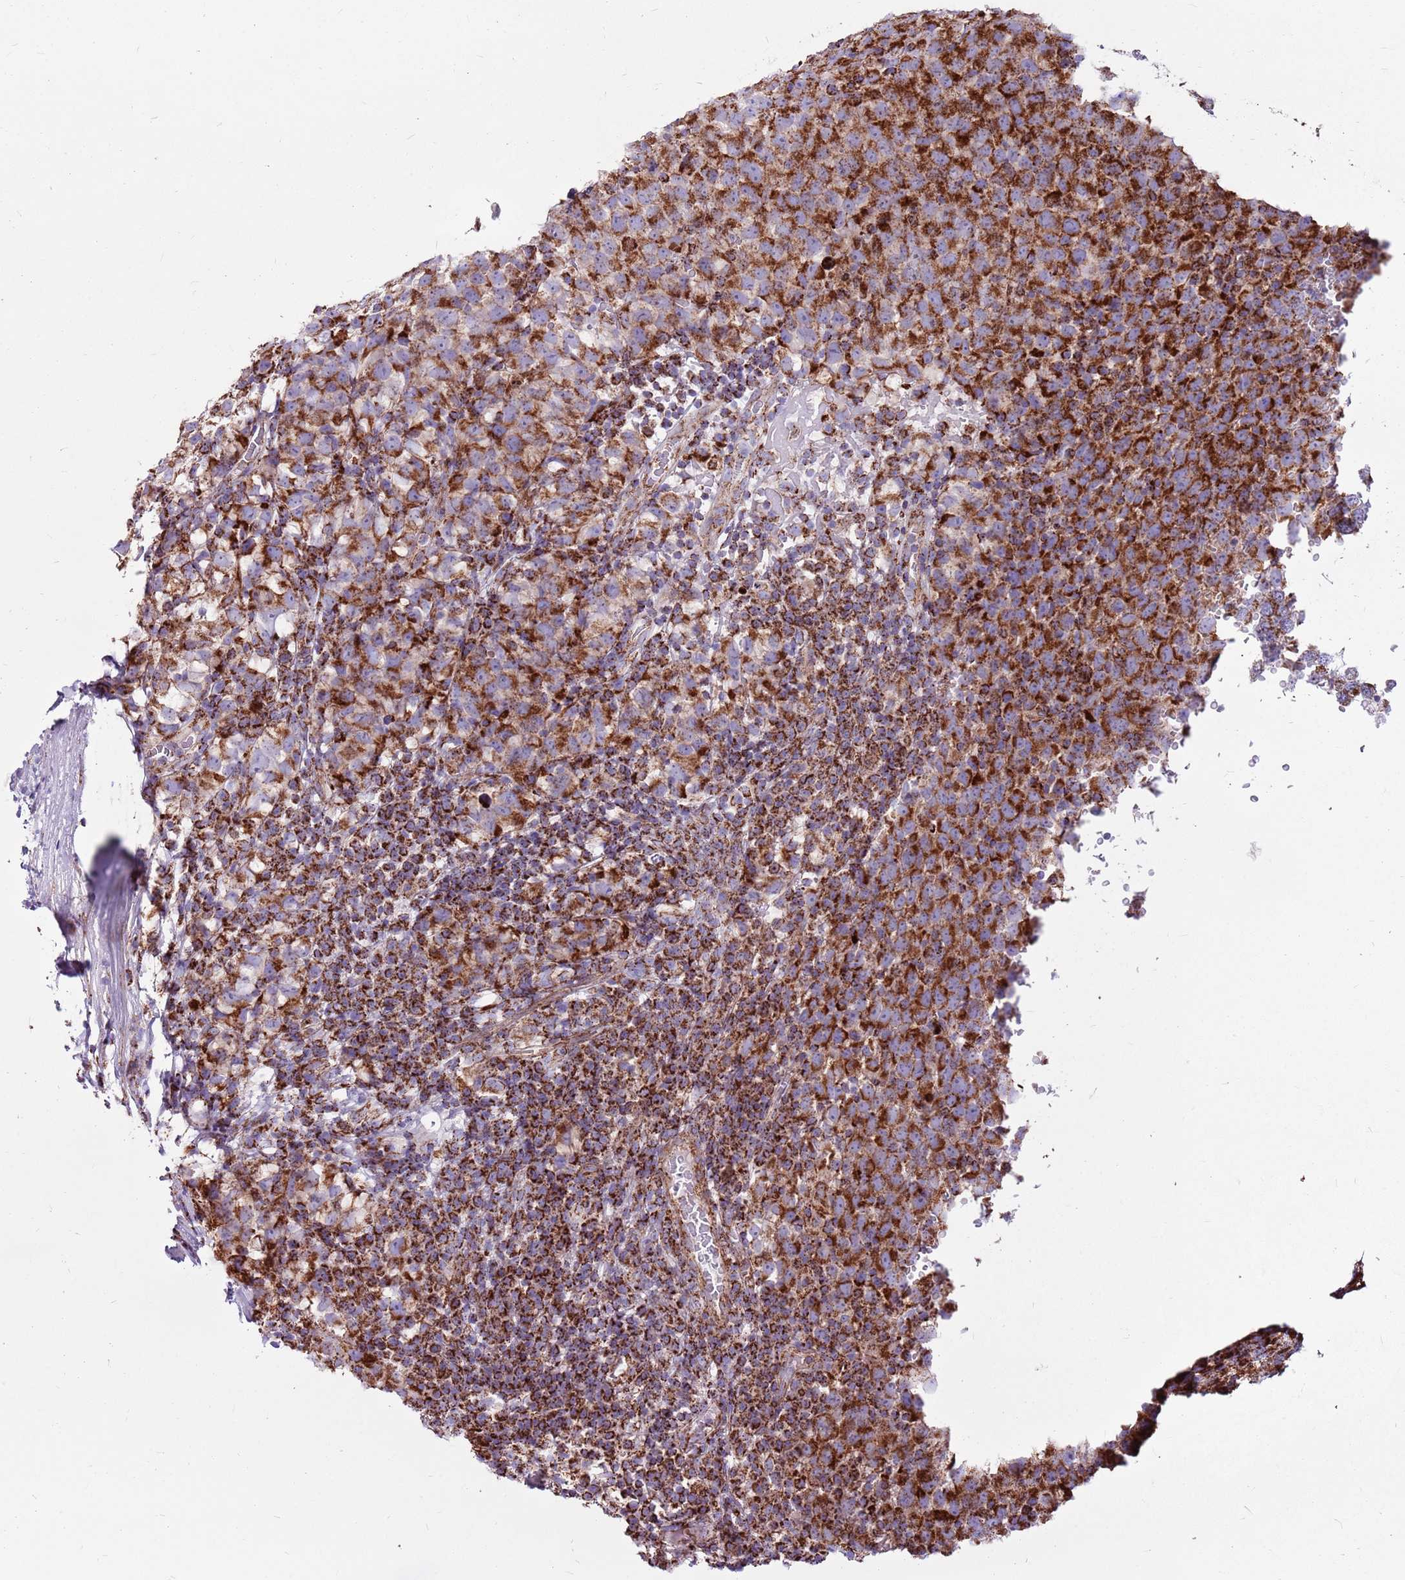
{"staining": {"intensity": "strong", "quantity": ">75%", "location": "cytoplasmic/membranous"}, "tissue": "testis cancer", "cell_type": "Tumor cells", "image_type": "cancer", "snomed": [{"axis": "morphology", "description": "Seminoma, NOS"}, {"axis": "topography", "description": "Testis"}], "caption": "Protein analysis of testis seminoma tissue reveals strong cytoplasmic/membranous staining in approximately >75% of tumor cells.", "gene": "HECTD4", "patient": {"sex": "male", "age": 65}}